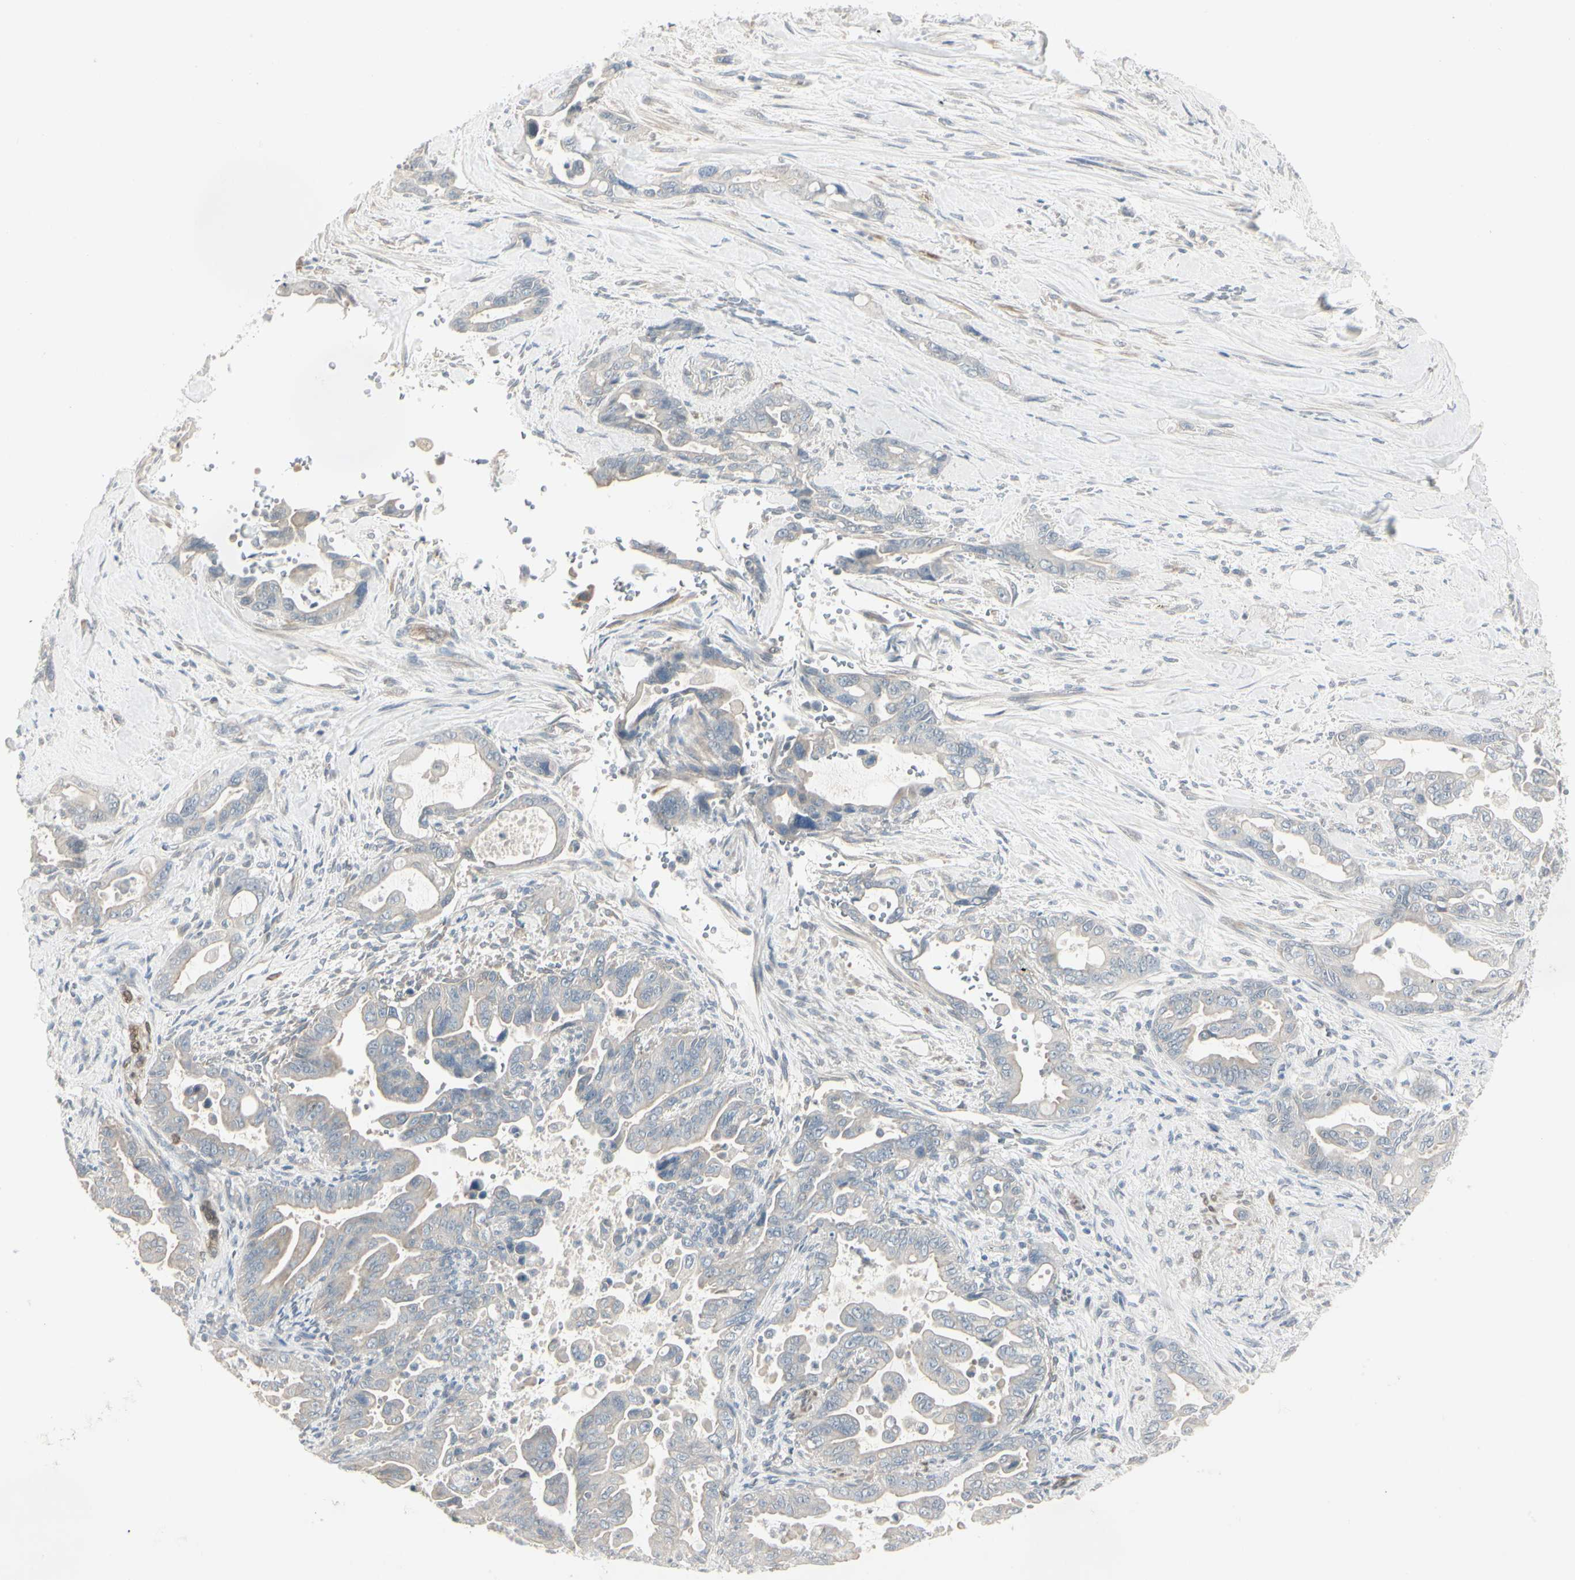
{"staining": {"intensity": "negative", "quantity": "none", "location": "none"}, "tissue": "pancreatic cancer", "cell_type": "Tumor cells", "image_type": "cancer", "snomed": [{"axis": "morphology", "description": "Adenocarcinoma, NOS"}, {"axis": "topography", "description": "Pancreas"}], "caption": "Tumor cells are negative for brown protein staining in adenocarcinoma (pancreatic).", "gene": "DMPK", "patient": {"sex": "male", "age": 70}}